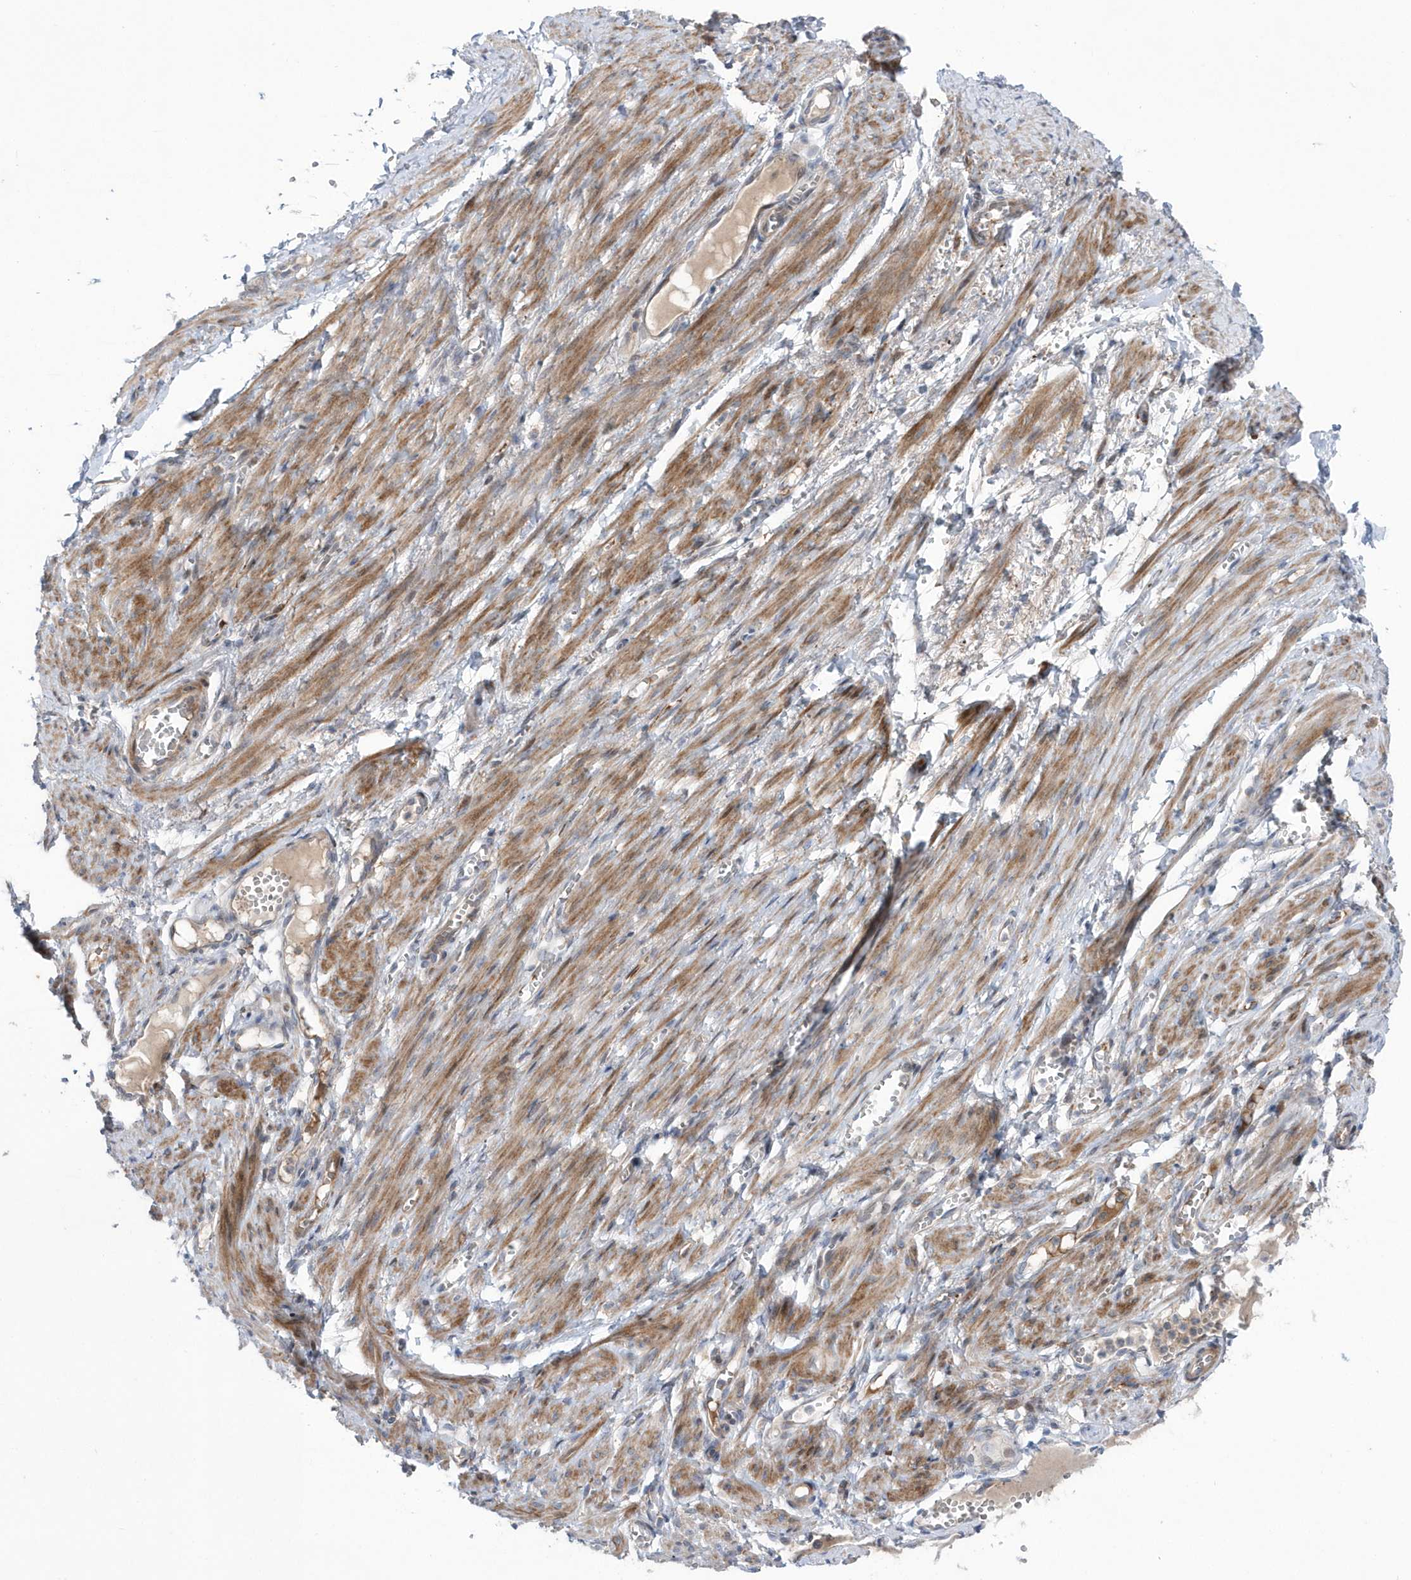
{"staining": {"intensity": "negative", "quantity": "none", "location": "none"}, "tissue": "adipose tissue", "cell_type": "Adipocytes", "image_type": "normal", "snomed": [{"axis": "morphology", "description": "Normal tissue, NOS"}, {"axis": "topography", "description": "Smooth muscle"}, {"axis": "topography", "description": "Peripheral nerve tissue"}], "caption": "Immunohistochemistry micrograph of unremarkable adipose tissue stained for a protein (brown), which demonstrates no expression in adipocytes.", "gene": "DSPP", "patient": {"sex": "female", "age": 39}}